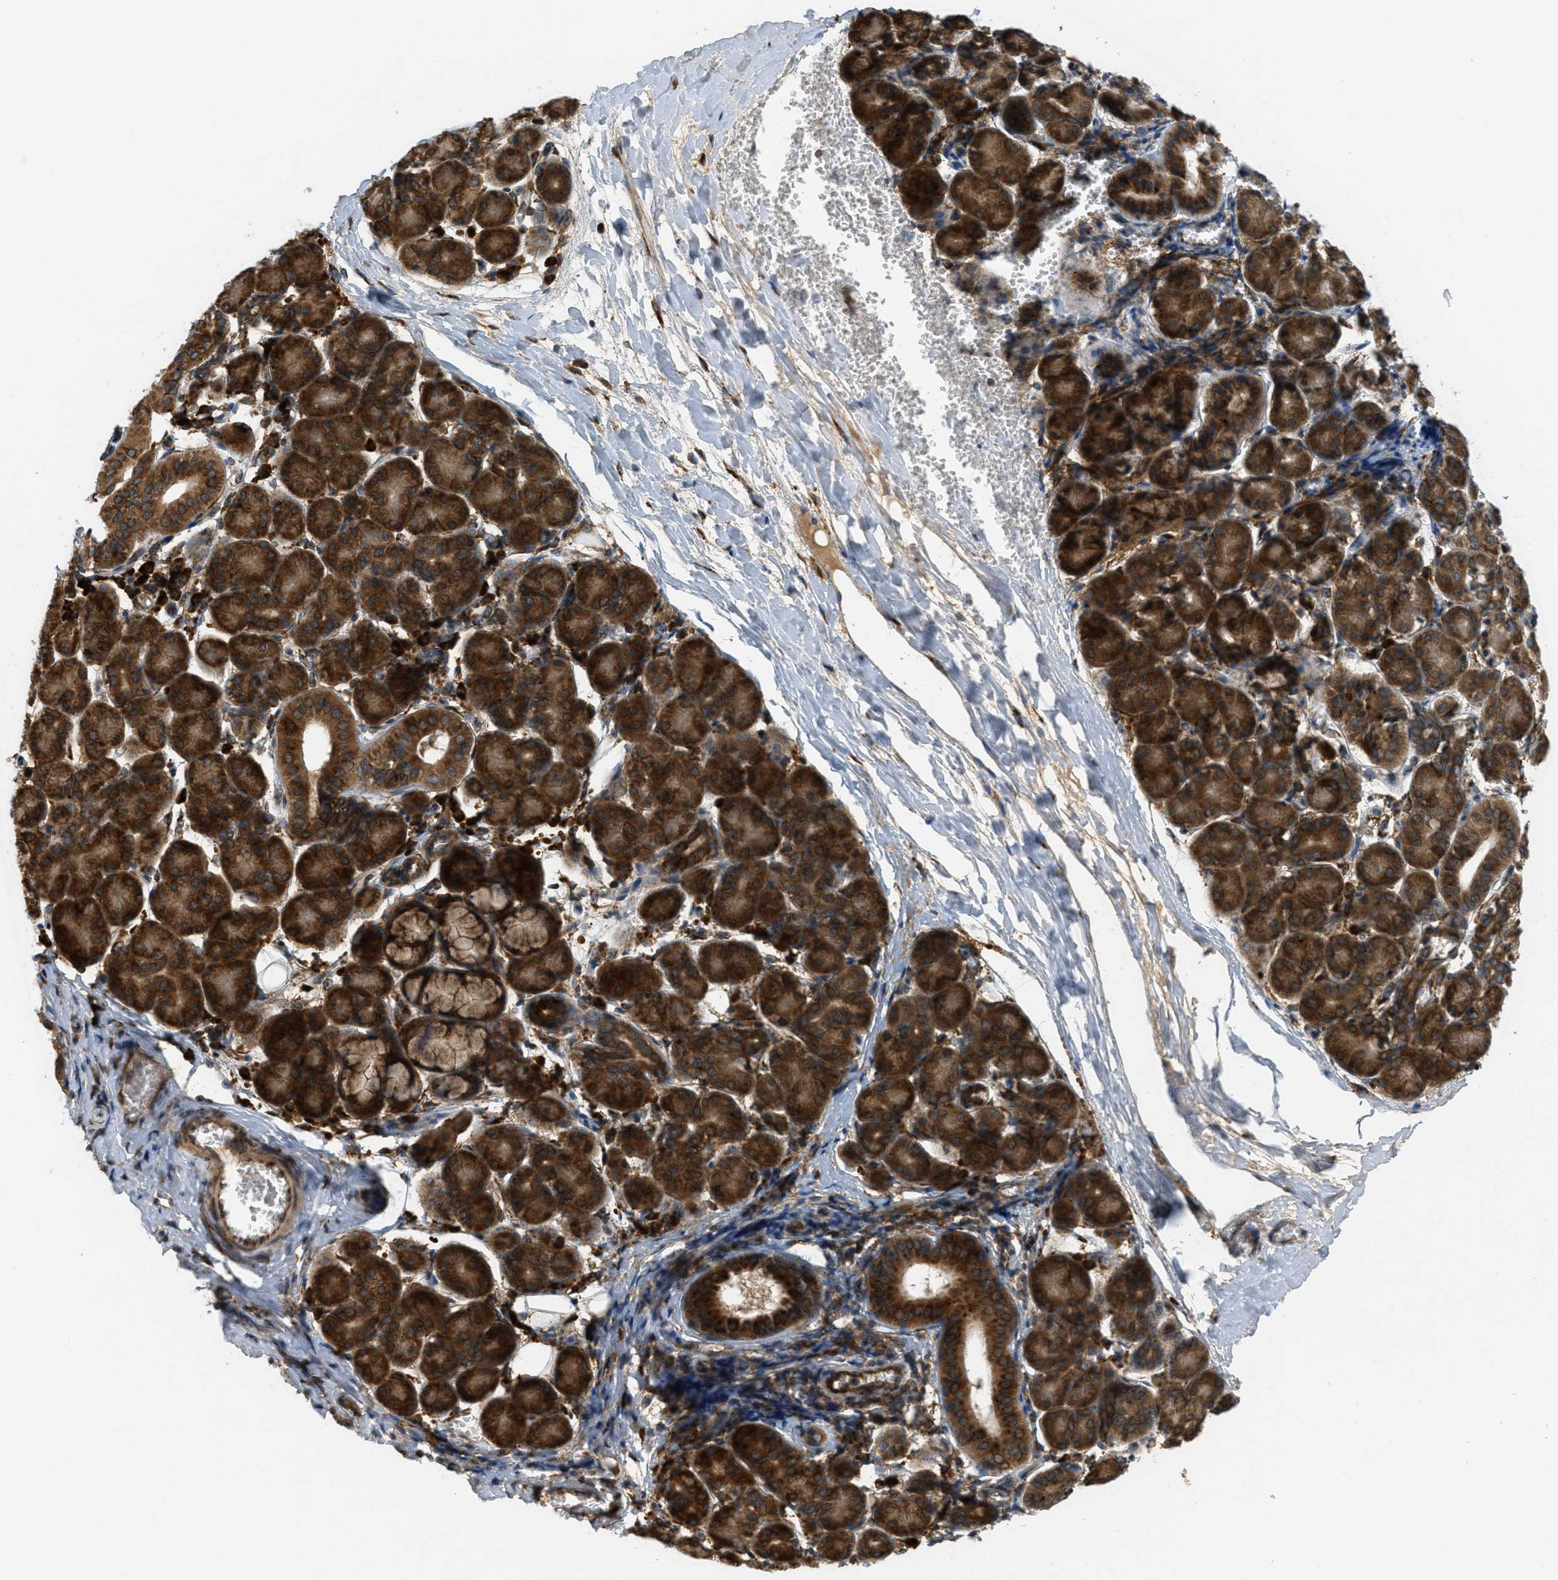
{"staining": {"intensity": "strong", "quantity": ">75%", "location": "cytoplasmic/membranous"}, "tissue": "salivary gland", "cell_type": "Glandular cells", "image_type": "normal", "snomed": [{"axis": "morphology", "description": "Normal tissue, NOS"}, {"axis": "morphology", "description": "Inflammation, NOS"}, {"axis": "topography", "description": "Lymph node"}, {"axis": "topography", "description": "Salivary gland"}], "caption": "Glandular cells reveal high levels of strong cytoplasmic/membranous expression in about >75% of cells in unremarkable salivary gland.", "gene": "PCDH18", "patient": {"sex": "male", "age": 3}}